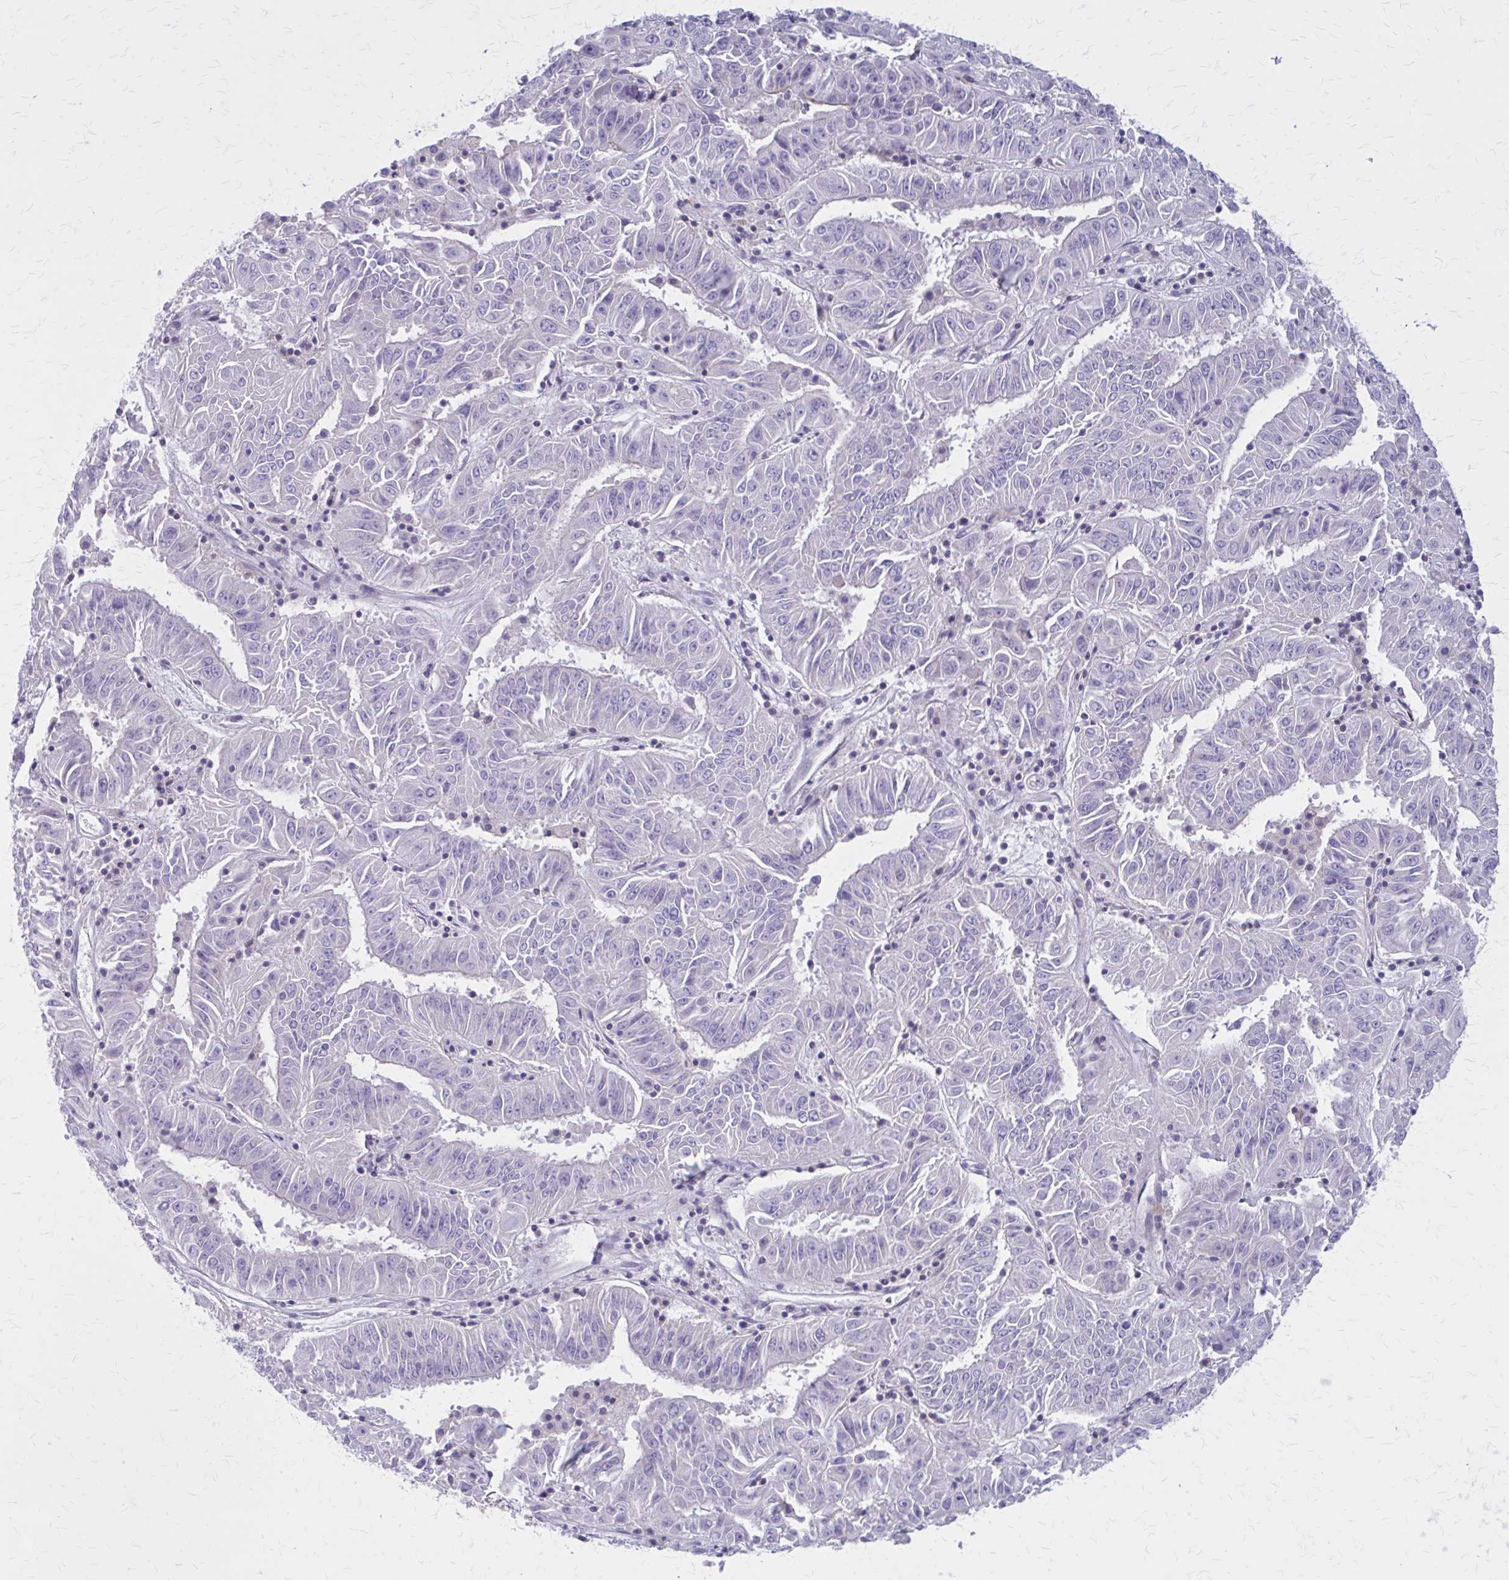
{"staining": {"intensity": "negative", "quantity": "none", "location": "none"}, "tissue": "pancreatic cancer", "cell_type": "Tumor cells", "image_type": "cancer", "snomed": [{"axis": "morphology", "description": "Adenocarcinoma, NOS"}, {"axis": "topography", "description": "Pancreas"}], "caption": "A high-resolution image shows IHC staining of pancreatic cancer (adenocarcinoma), which shows no significant positivity in tumor cells.", "gene": "PITPNM1", "patient": {"sex": "male", "age": 63}}